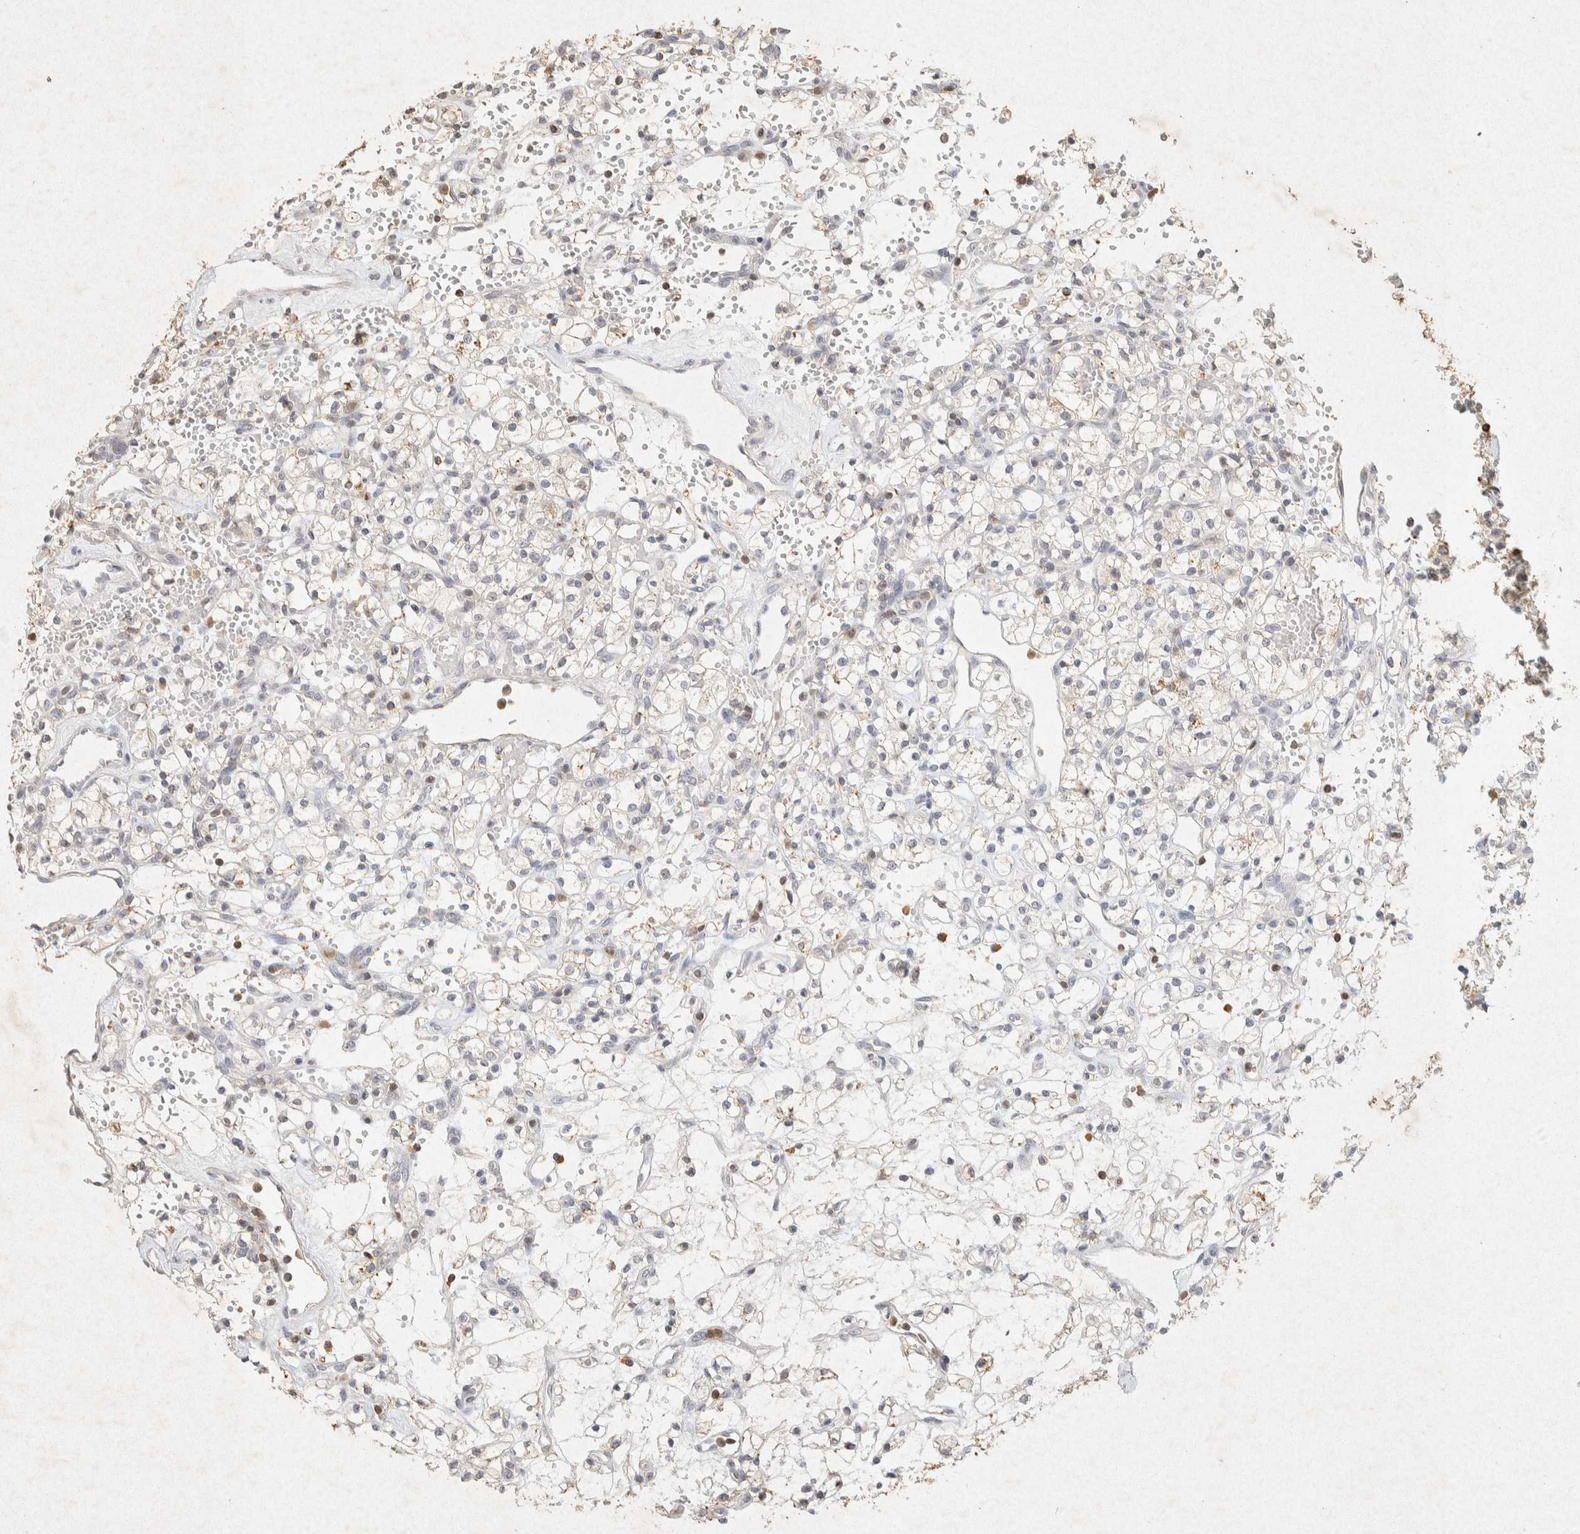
{"staining": {"intensity": "negative", "quantity": "none", "location": "none"}, "tissue": "renal cancer", "cell_type": "Tumor cells", "image_type": "cancer", "snomed": [{"axis": "morphology", "description": "Adenocarcinoma, NOS"}, {"axis": "topography", "description": "Kidney"}], "caption": "There is no significant staining in tumor cells of renal cancer.", "gene": "RAC2", "patient": {"sex": "female", "age": 60}}